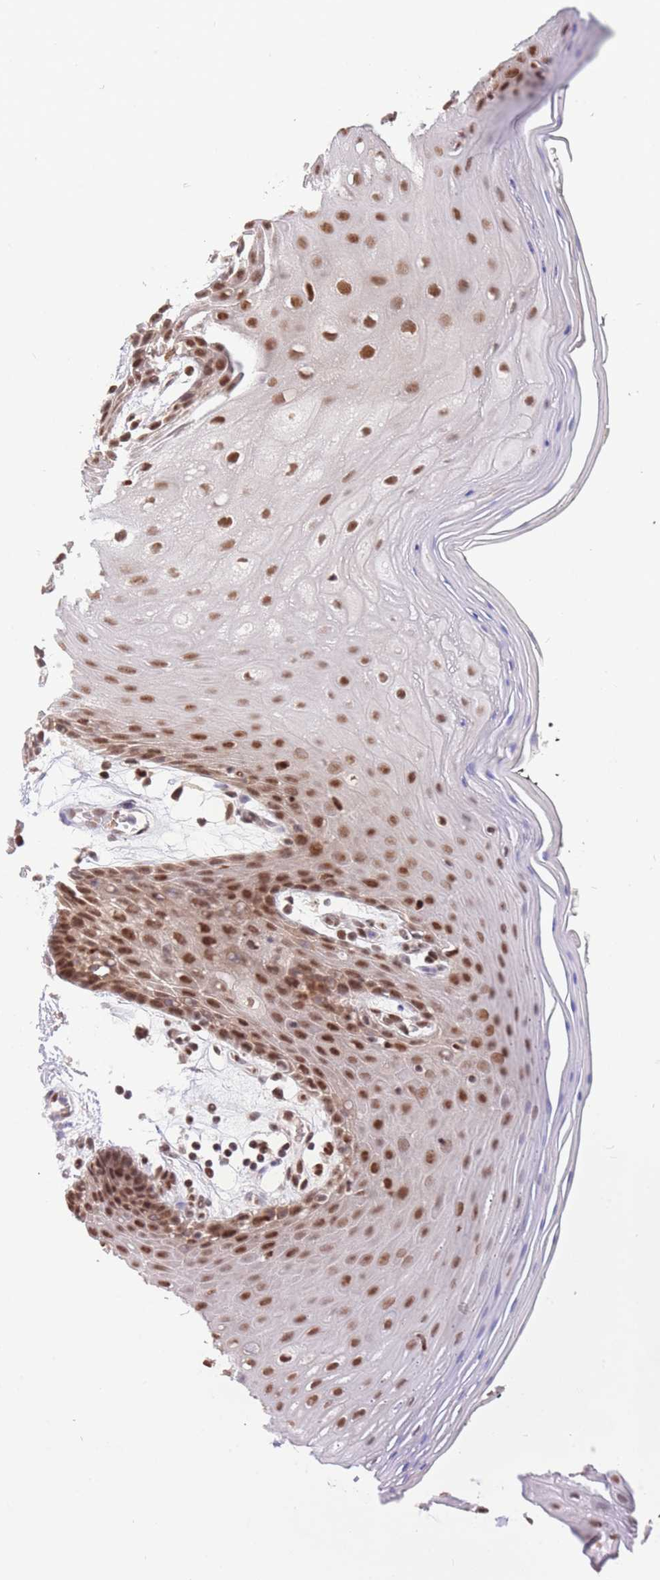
{"staining": {"intensity": "strong", "quantity": ">75%", "location": "nuclear"}, "tissue": "oral mucosa", "cell_type": "Squamous epithelial cells", "image_type": "normal", "snomed": [{"axis": "morphology", "description": "Normal tissue, NOS"}, {"axis": "topography", "description": "Oral tissue"}, {"axis": "topography", "description": "Tounge, NOS"}], "caption": "Oral mucosa stained with immunohistochemistry (IHC) reveals strong nuclear positivity in approximately >75% of squamous epithelial cells.", "gene": "SMAD9", "patient": {"sex": "female", "age": 59}}